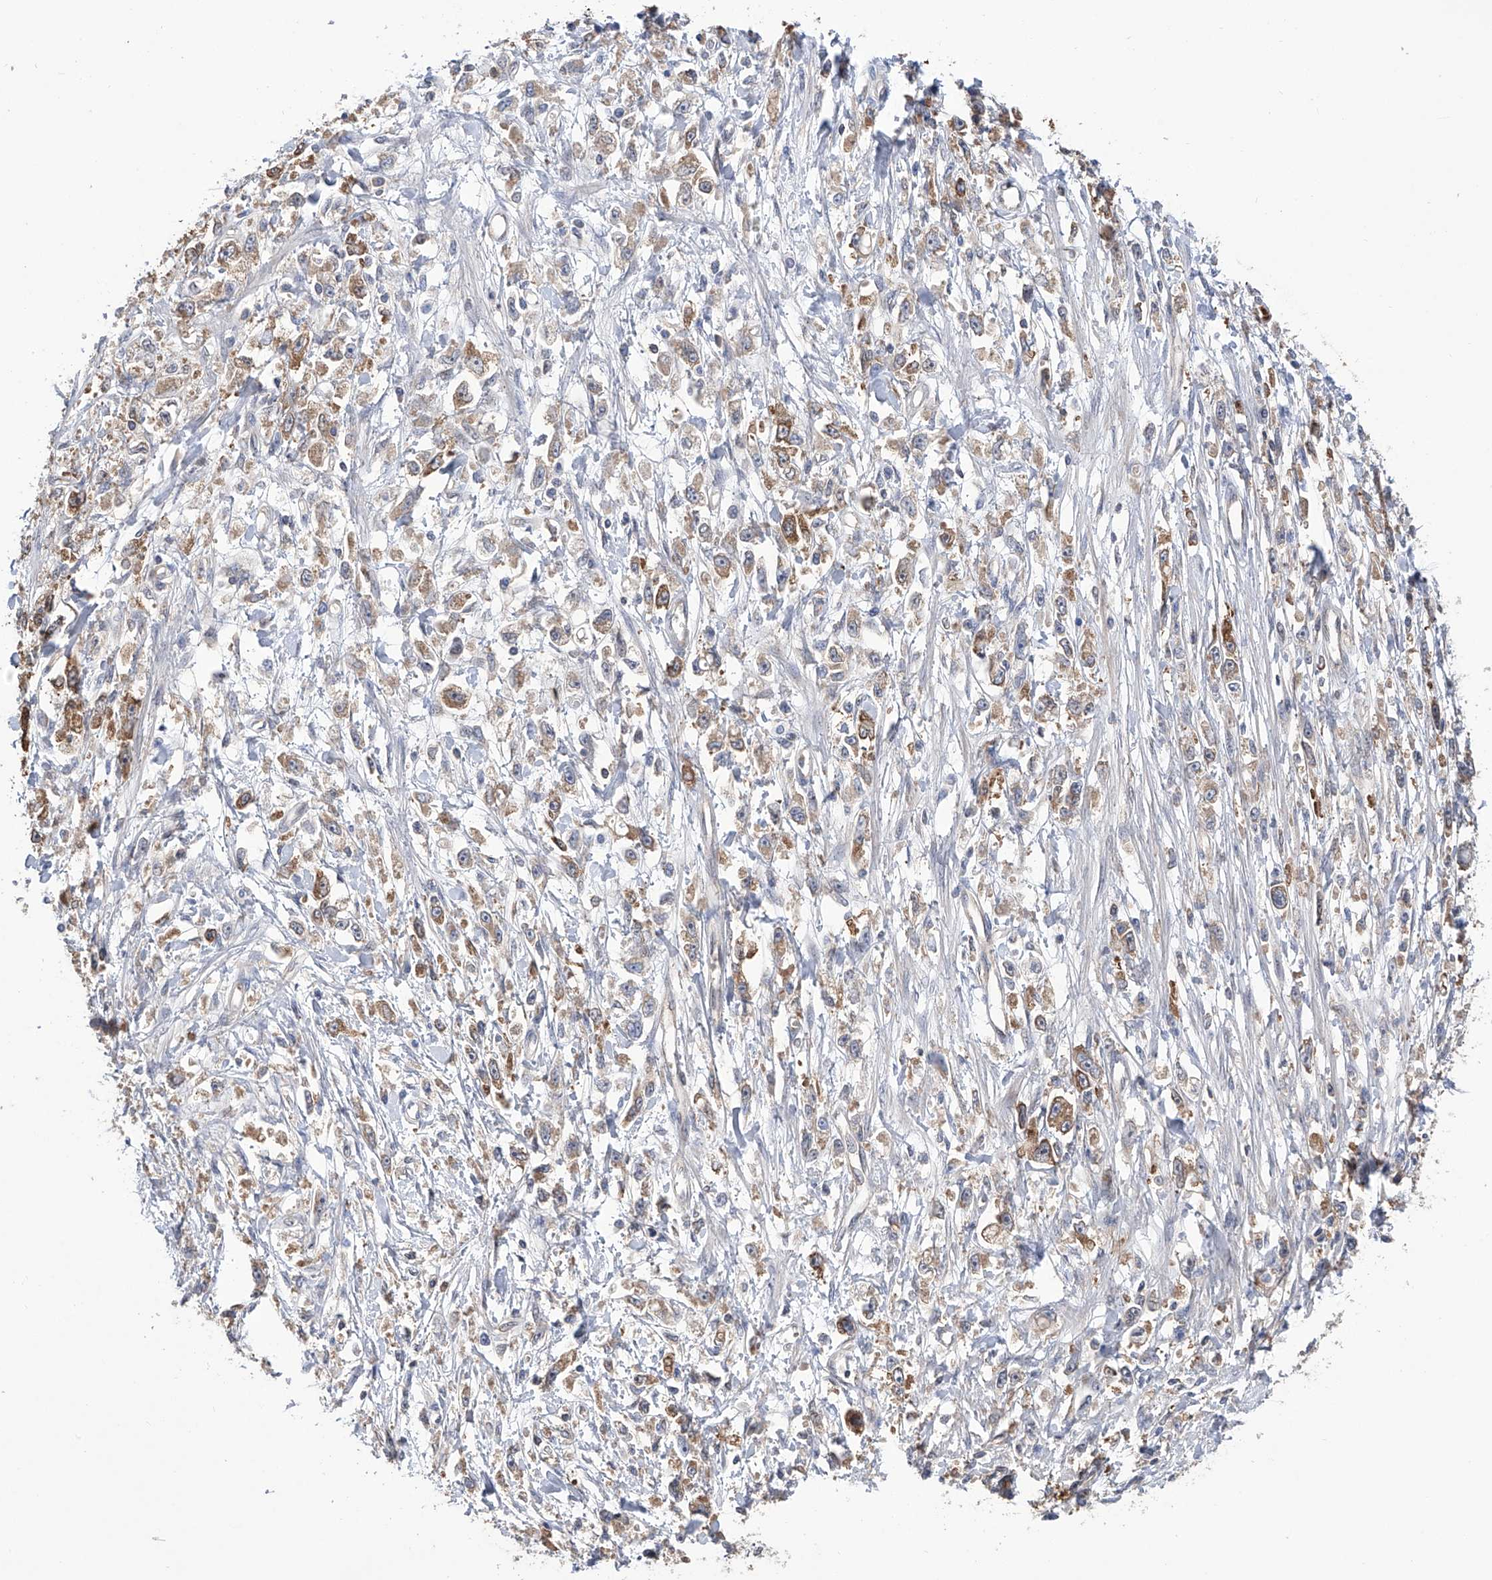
{"staining": {"intensity": "moderate", "quantity": ">75%", "location": "cytoplasmic/membranous"}, "tissue": "stomach cancer", "cell_type": "Tumor cells", "image_type": "cancer", "snomed": [{"axis": "morphology", "description": "Adenocarcinoma, NOS"}, {"axis": "topography", "description": "Stomach"}], "caption": "Protein staining shows moderate cytoplasmic/membranous positivity in about >75% of tumor cells in adenocarcinoma (stomach). (IHC, brightfield microscopy, high magnification).", "gene": "NUDT17", "patient": {"sex": "female", "age": 59}}